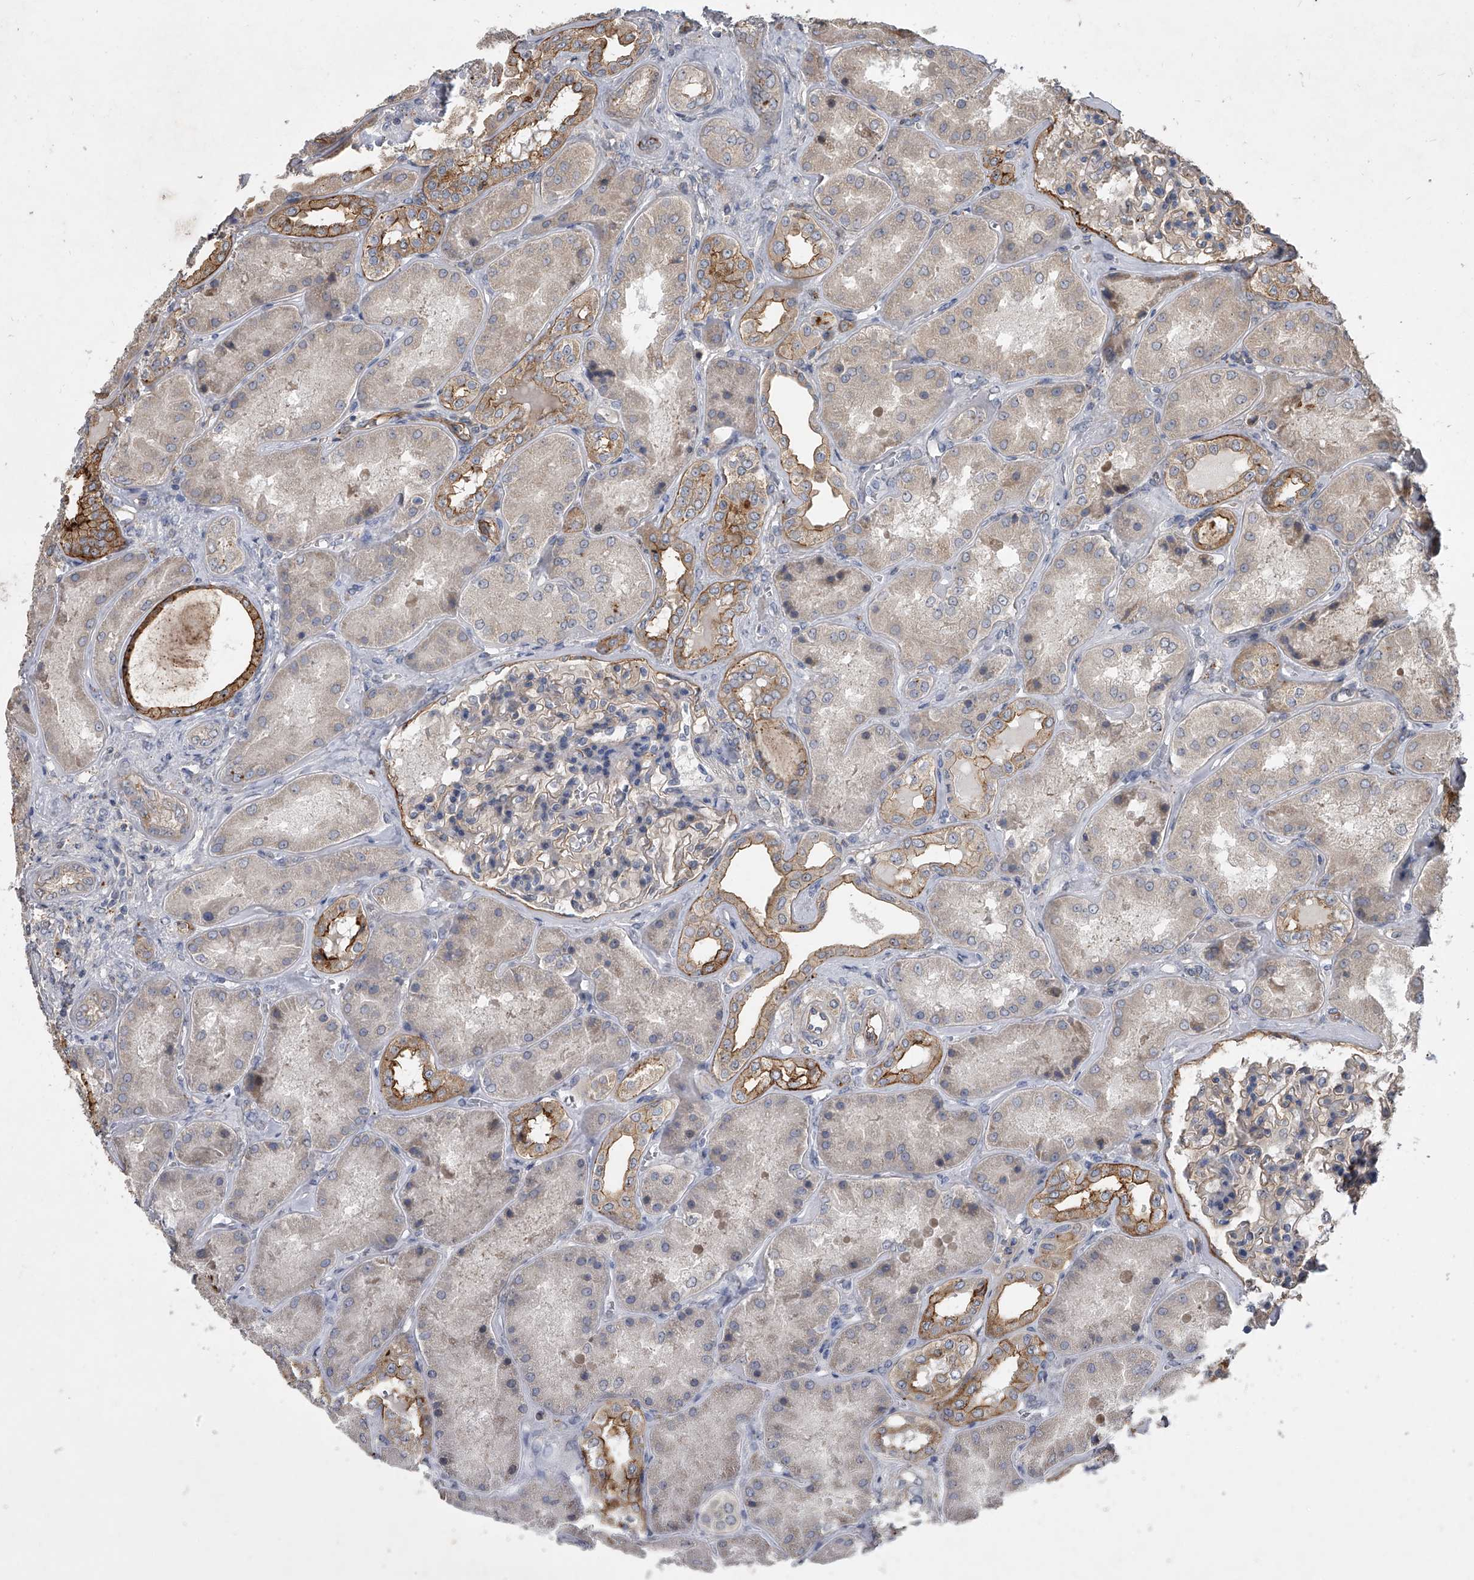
{"staining": {"intensity": "weak", "quantity": "25%-75%", "location": "cytoplasmic/membranous"}, "tissue": "kidney", "cell_type": "Cells in glomeruli", "image_type": "normal", "snomed": [{"axis": "morphology", "description": "Normal tissue, NOS"}, {"axis": "topography", "description": "Kidney"}], "caption": "Benign kidney was stained to show a protein in brown. There is low levels of weak cytoplasmic/membranous expression in approximately 25%-75% of cells in glomeruli. (brown staining indicates protein expression, while blue staining denotes nuclei).", "gene": "DOCK9", "patient": {"sex": "female", "age": 56}}